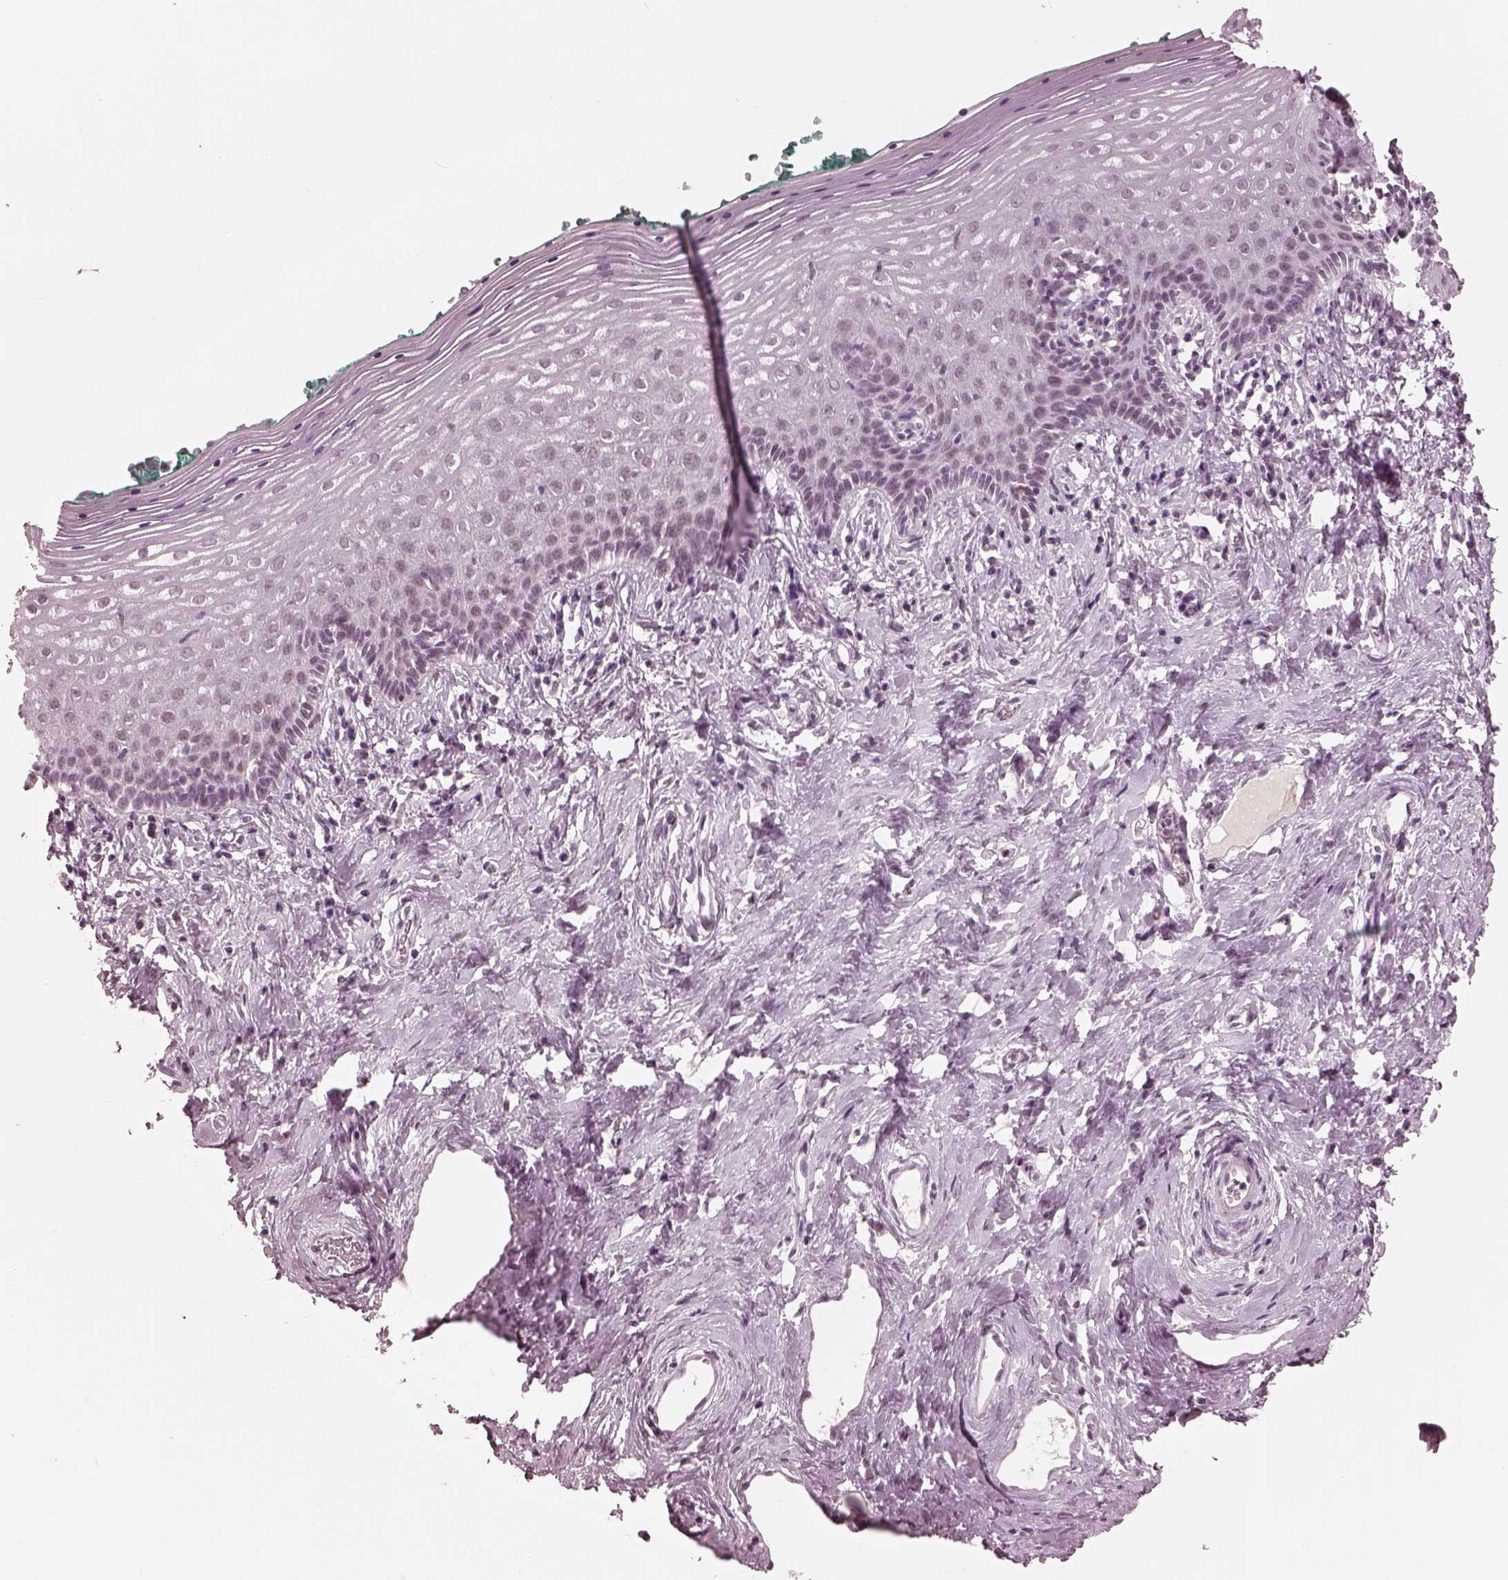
{"staining": {"intensity": "negative", "quantity": "none", "location": "none"}, "tissue": "vagina", "cell_type": "Squamous epithelial cells", "image_type": "normal", "snomed": [{"axis": "morphology", "description": "Normal tissue, NOS"}, {"axis": "topography", "description": "Vagina"}], "caption": "This photomicrograph is of normal vagina stained with IHC to label a protein in brown with the nuclei are counter-stained blue. There is no staining in squamous epithelial cells. Nuclei are stained in blue.", "gene": "GARIN4", "patient": {"sex": "female", "age": 42}}